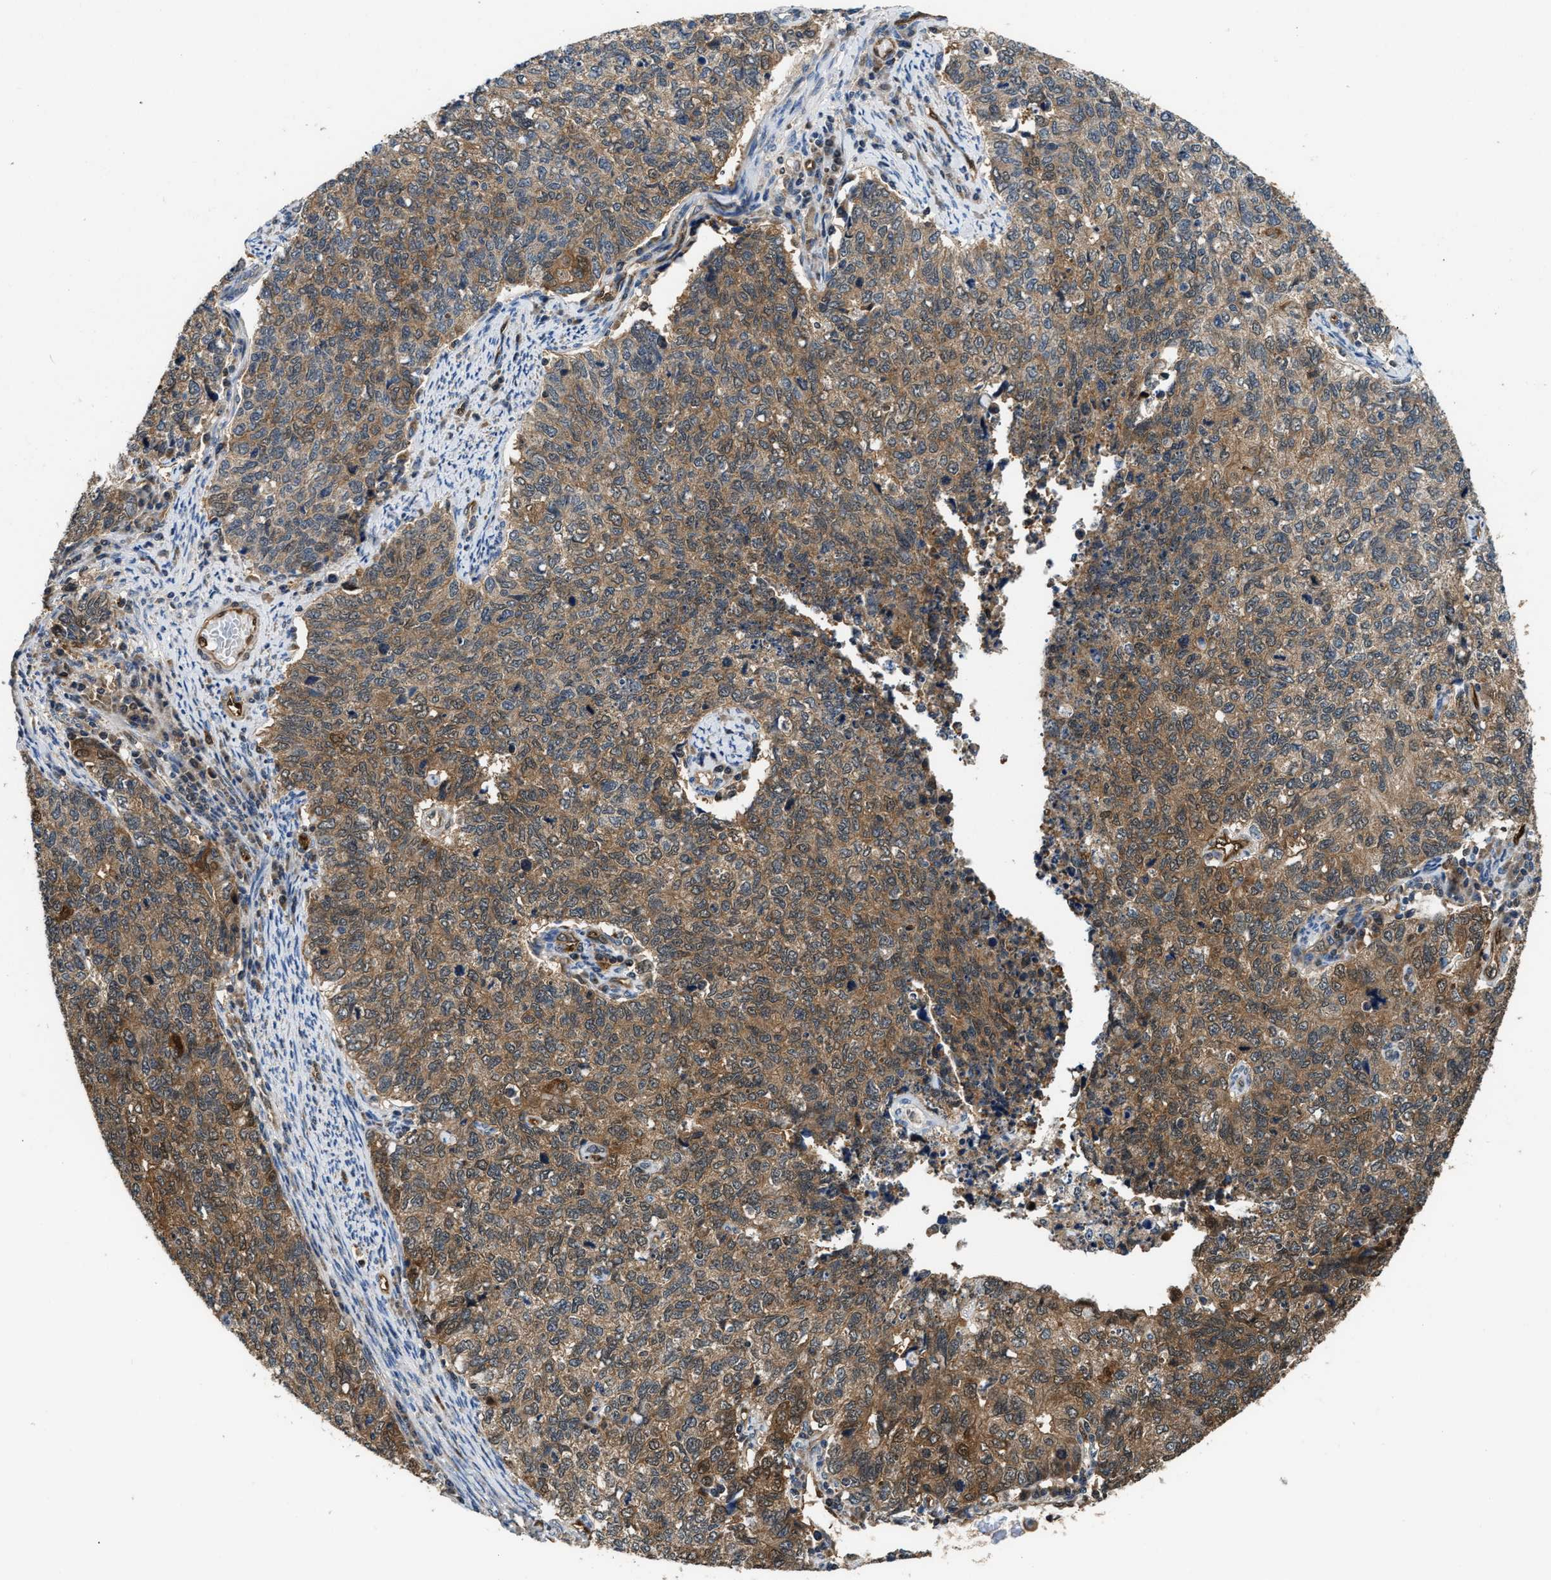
{"staining": {"intensity": "moderate", "quantity": ">75%", "location": "cytoplasmic/membranous"}, "tissue": "cervical cancer", "cell_type": "Tumor cells", "image_type": "cancer", "snomed": [{"axis": "morphology", "description": "Squamous cell carcinoma, NOS"}, {"axis": "topography", "description": "Cervix"}], "caption": "Moderate cytoplasmic/membranous protein staining is appreciated in about >75% of tumor cells in cervical squamous cell carcinoma.", "gene": "PPA1", "patient": {"sex": "female", "age": 63}}